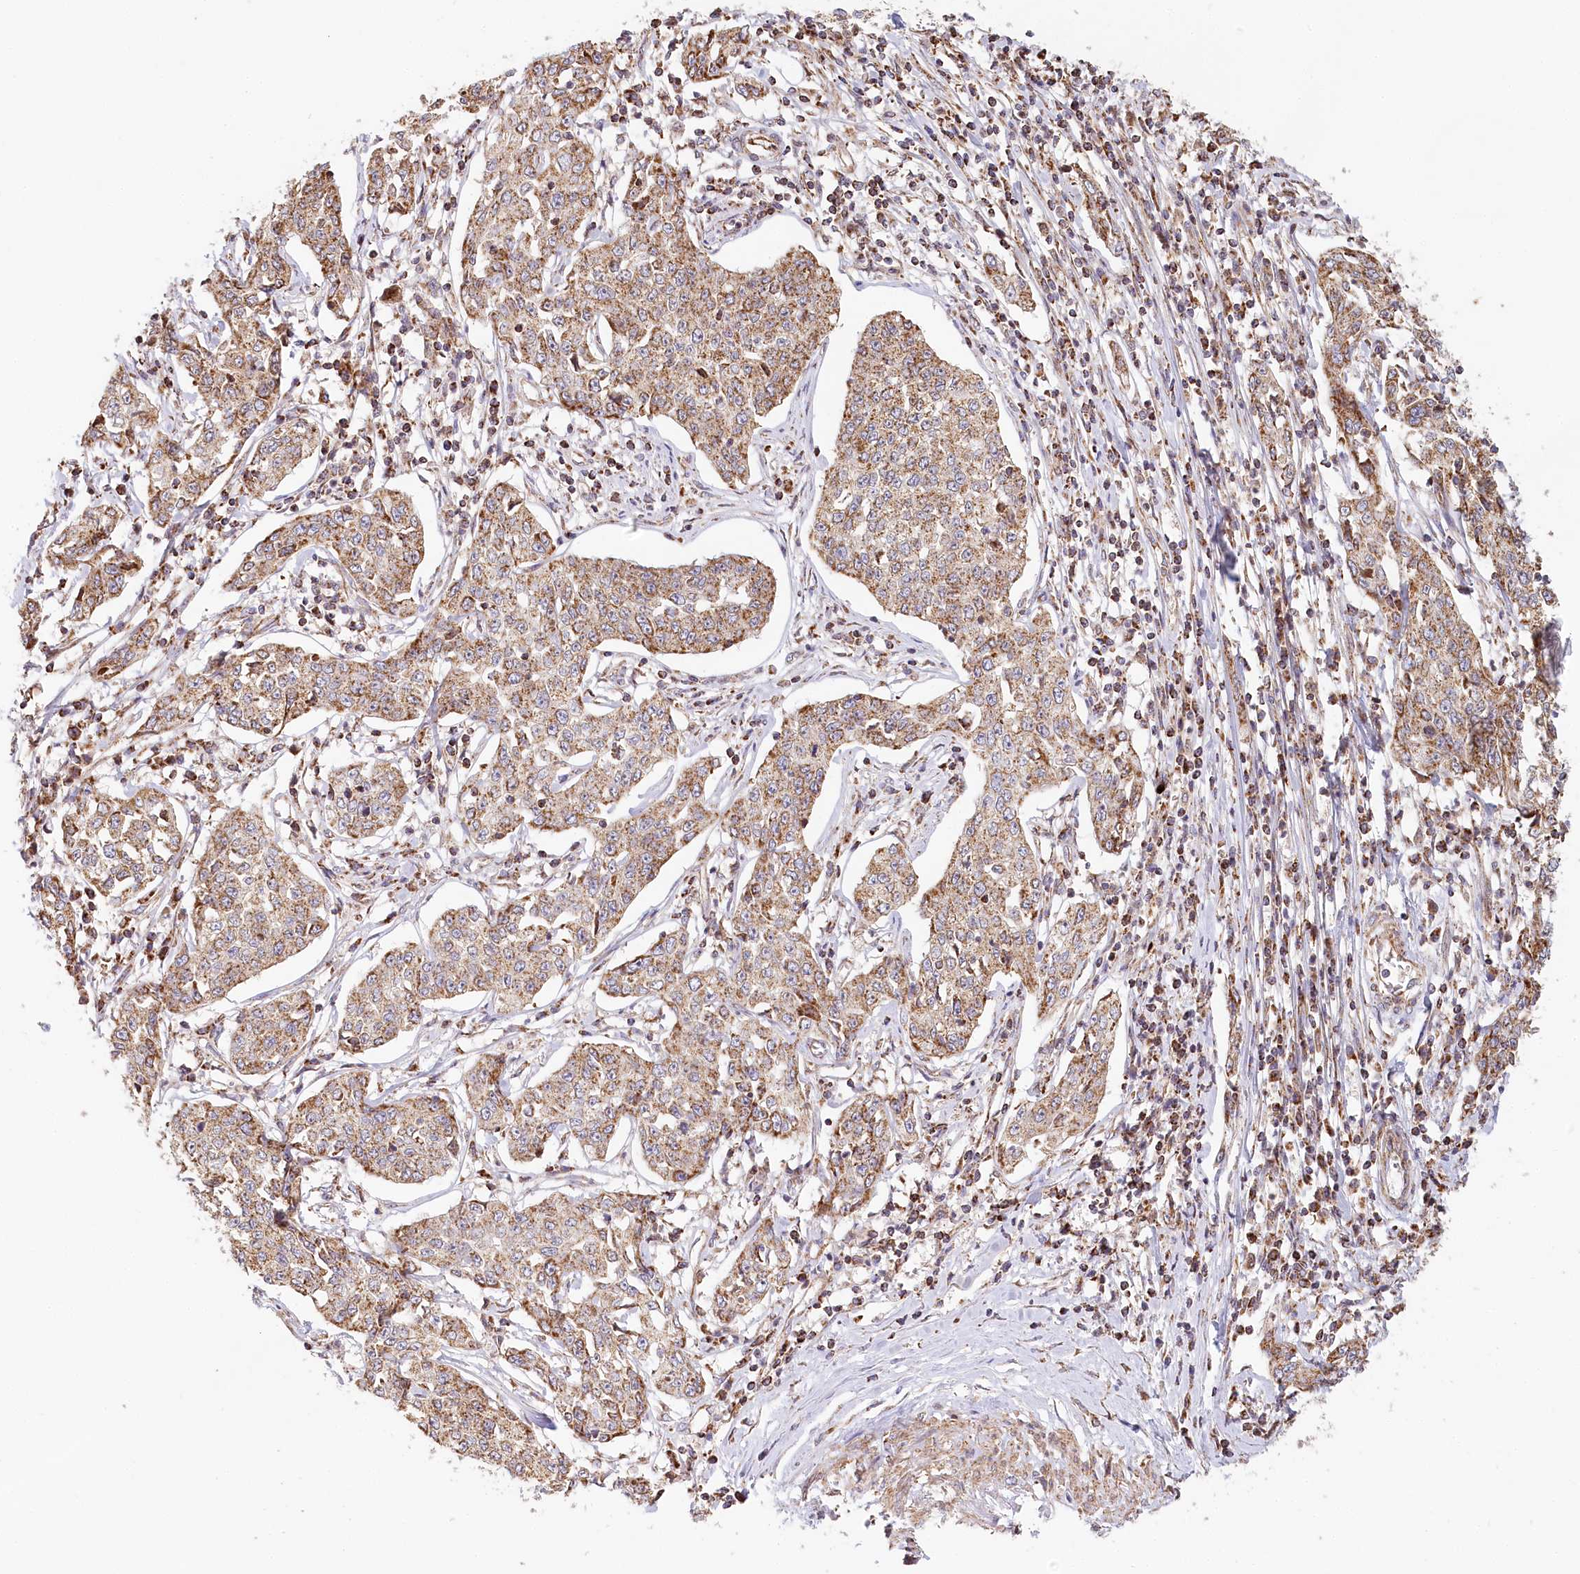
{"staining": {"intensity": "moderate", "quantity": ">75%", "location": "cytoplasmic/membranous"}, "tissue": "cervical cancer", "cell_type": "Tumor cells", "image_type": "cancer", "snomed": [{"axis": "morphology", "description": "Squamous cell carcinoma, NOS"}, {"axis": "topography", "description": "Cervix"}], "caption": "IHC staining of squamous cell carcinoma (cervical), which exhibits medium levels of moderate cytoplasmic/membranous staining in about >75% of tumor cells indicating moderate cytoplasmic/membranous protein expression. The staining was performed using DAB (3,3'-diaminobenzidine) (brown) for protein detection and nuclei were counterstained in hematoxylin (blue).", "gene": "UMPS", "patient": {"sex": "female", "age": 35}}